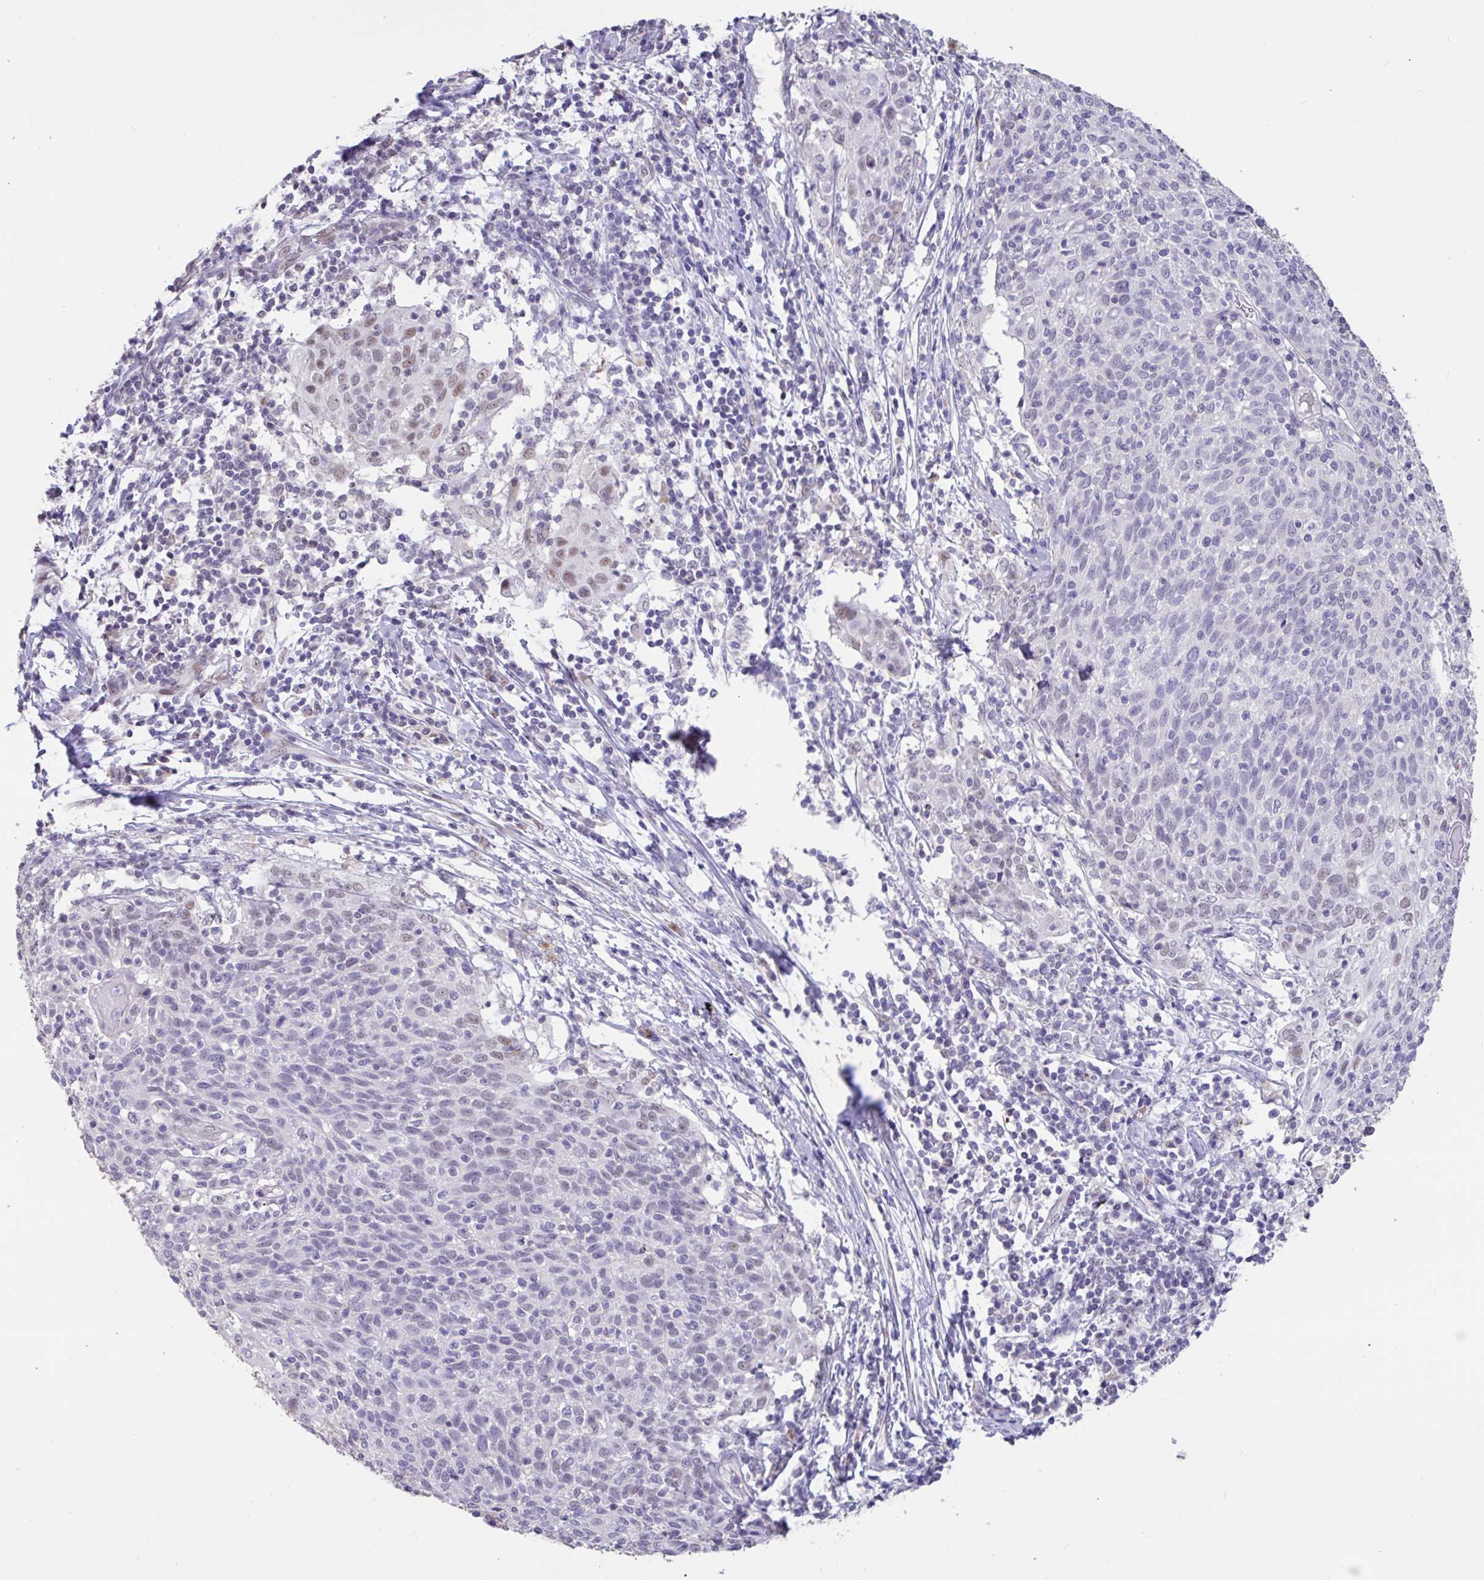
{"staining": {"intensity": "negative", "quantity": "none", "location": "none"}, "tissue": "cervical cancer", "cell_type": "Tumor cells", "image_type": "cancer", "snomed": [{"axis": "morphology", "description": "Squamous cell carcinoma, NOS"}, {"axis": "topography", "description": "Cervix"}], "caption": "This is an immunohistochemistry (IHC) micrograph of cervical cancer. There is no staining in tumor cells.", "gene": "DDX39A", "patient": {"sex": "female", "age": 52}}